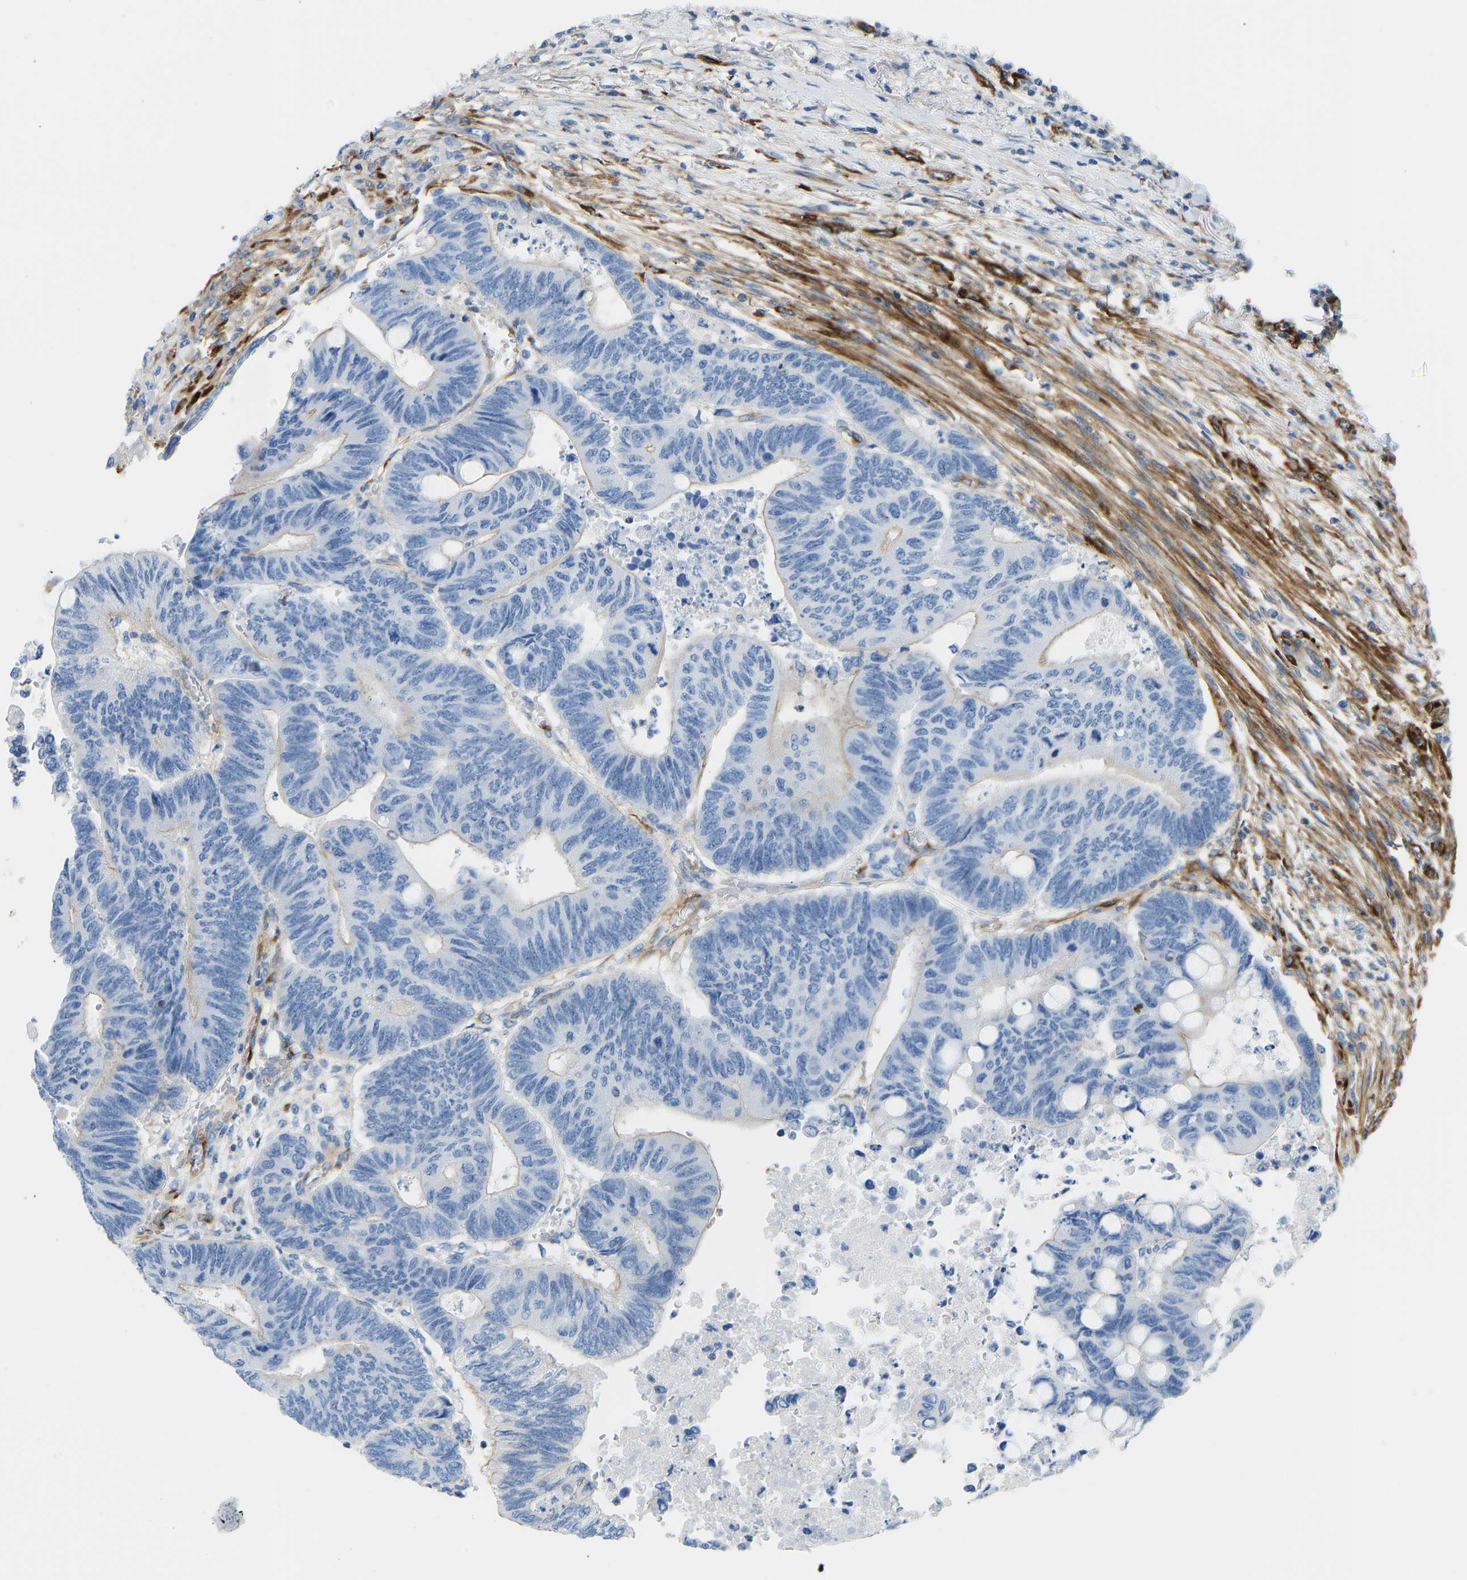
{"staining": {"intensity": "moderate", "quantity": "<25%", "location": "cytoplasmic/membranous"}, "tissue": "colorectal cancer", "cell_type": "Tumor cells", "image_type": "cancer", "snomed": [{"axis": "morphology", "description": "Normal tissue, NOS"}, {"axis": "morphology", "description": "Adenocarcinoma, NOS"}, {"axis": "topography", "description": "Rectum"}, {"axis": "topography", "description": "Peripheral nerve tissue"}], "caption": "Immunohistochemical staining of colorectal cancer reveals moderate cytoplasmic/membranous protein positivity in approximately <25% of tumor cells. Using DAB (brown) and hematoxylin (blue) stains, captured at high magnification using brightfield microscopy.", "gene": "COL15A1", "patient": {"sex": "male", "age": 92}}